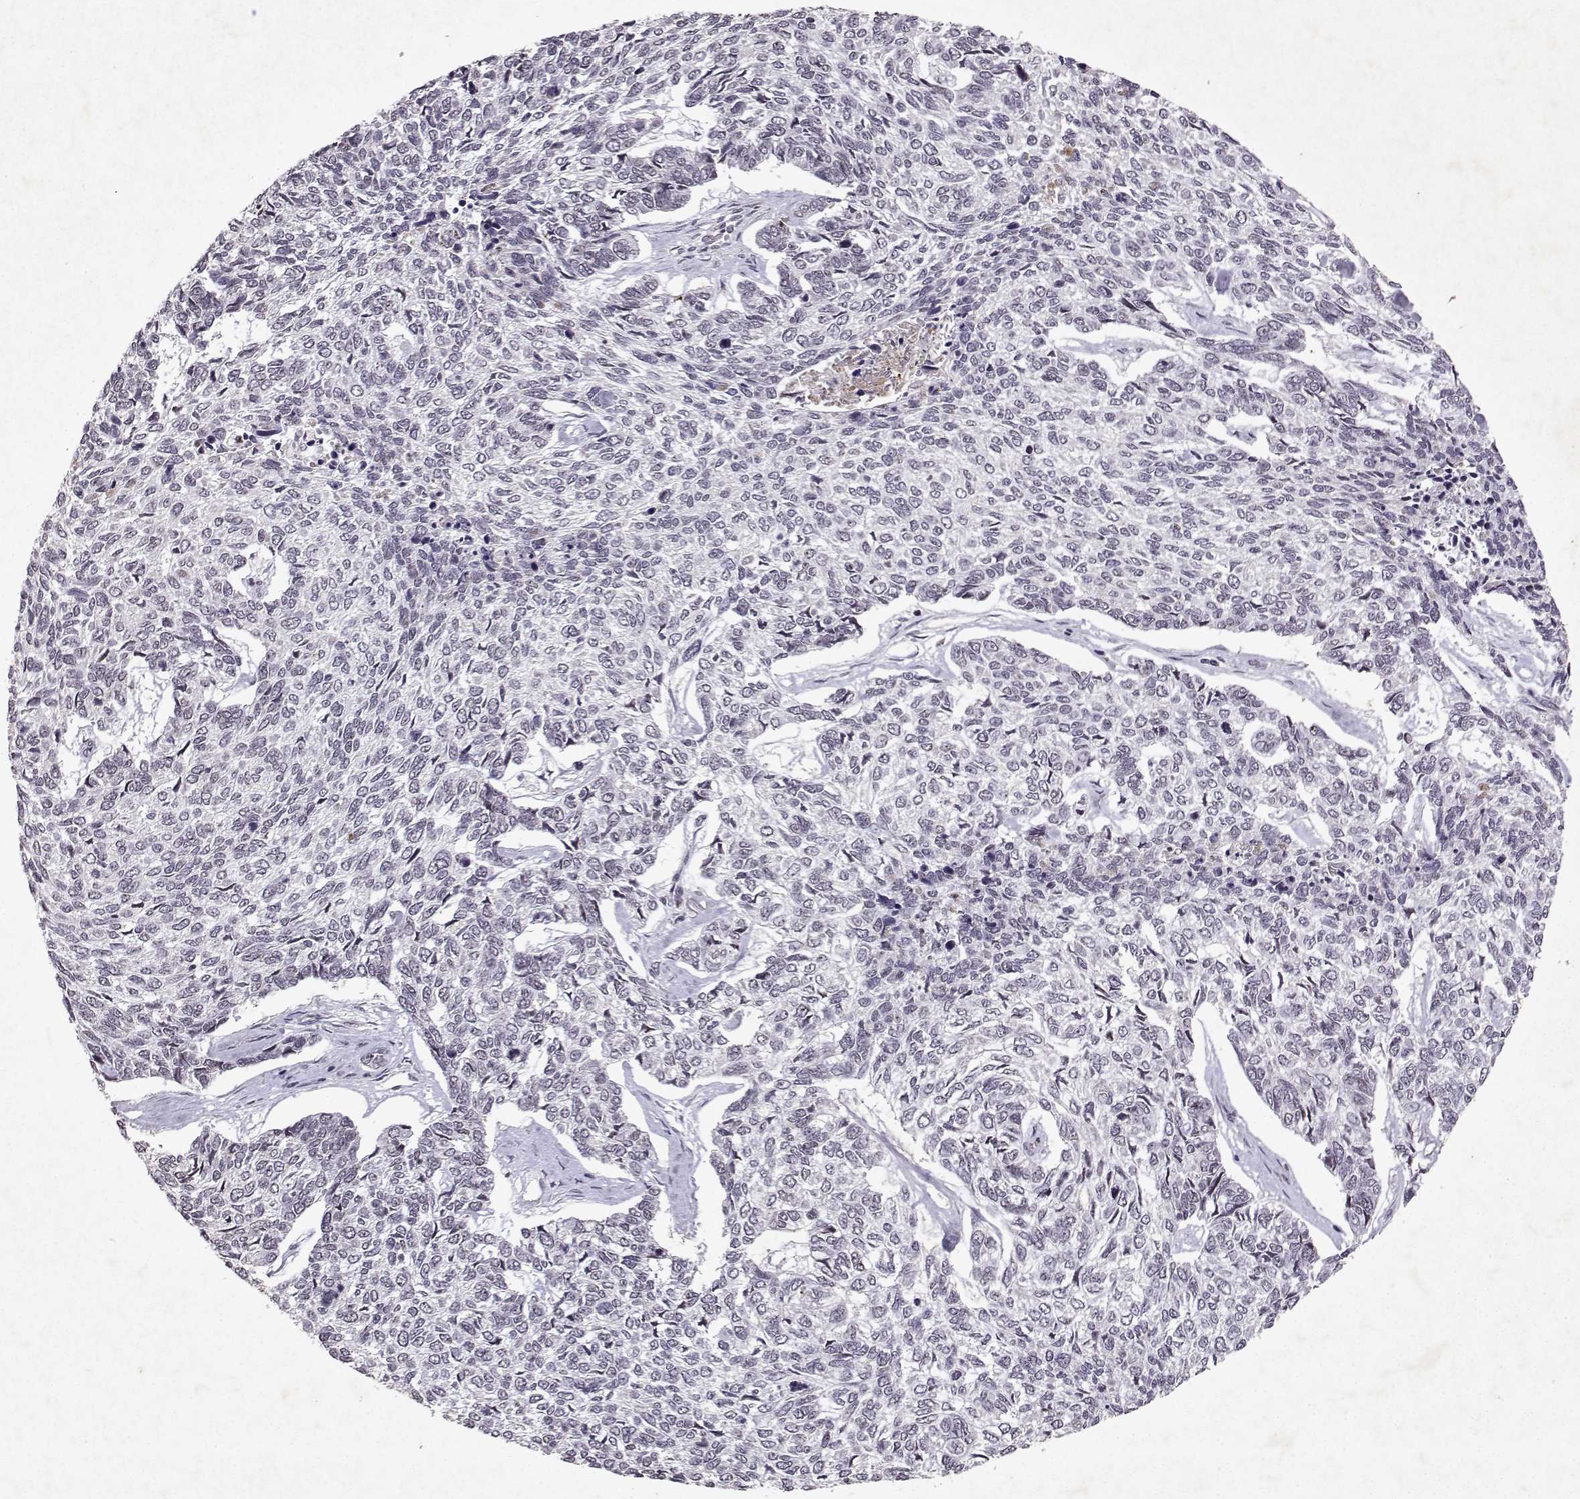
{"staining": {"intensity": "negative", "quantity": "none", "location": "none"}, "tissue": "skin cancer", "cell_type": "Tumor cells", "image_type": "cancer", "snomed": [{"axis": "morphology", "description": "Basal cell carcinoma"}, {"axis": "topography", "description": "Skin"}], "caption": "A histopathology image of human skin cancer is negative for staining in tumor cells.", "gene": "DDX56", "patient": {"sex": "female", "age": 65}}